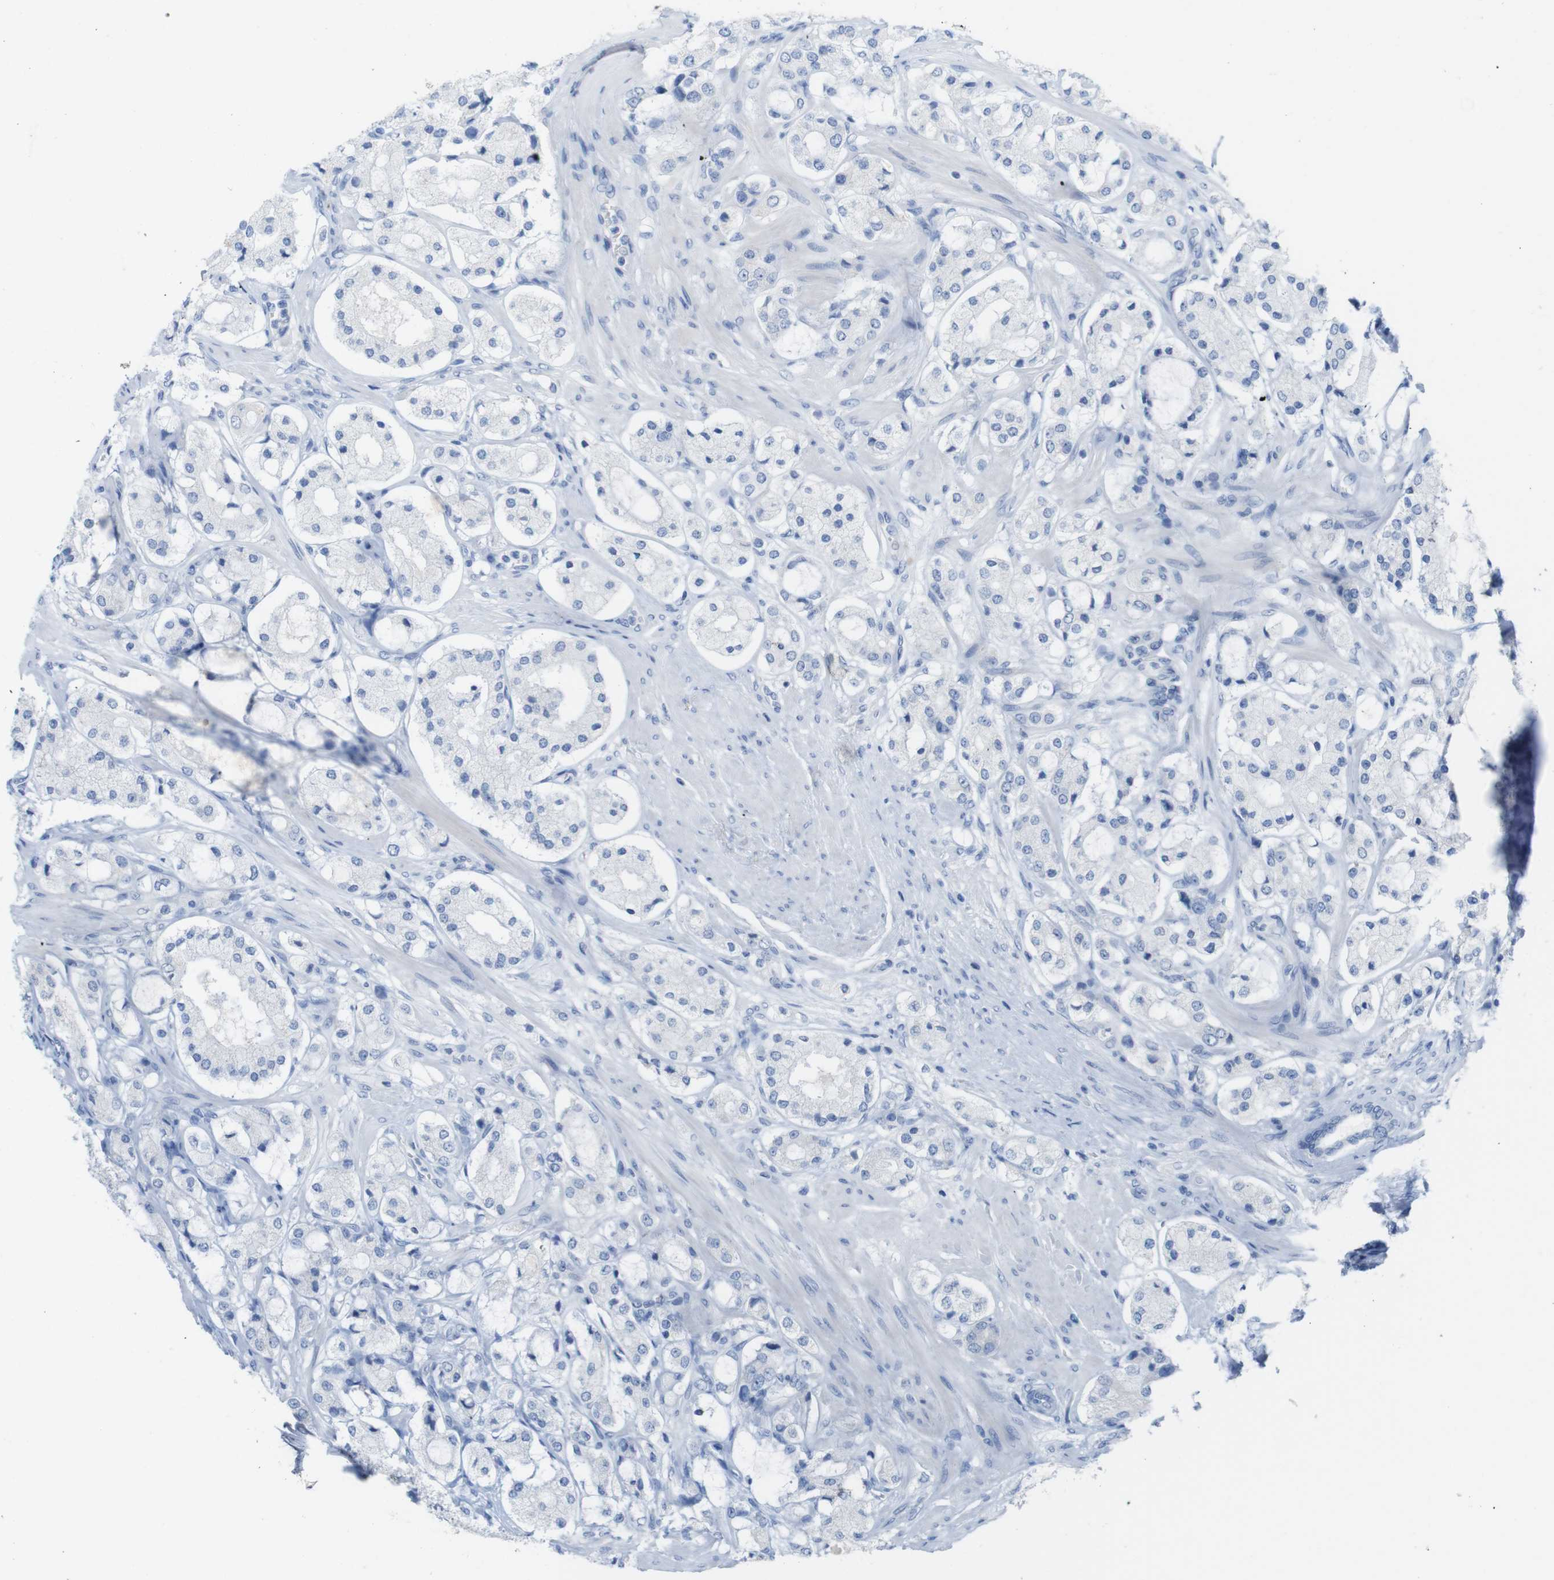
{"staining": {"intensity": "negative", "quantity": "none", "location": "none"}, "tissue": "prostate cancer", "cell_type": "Tumor cells", "image_type": "cancer", "snomed": [{"axis": "morphology", "description": "Adenocarcinoma, High grade"}, {"axis": "topography", "description": "Prostate"}], "caption": "DAB (3,3'-diaminobenzidine) immunohistochemical staining of human prostate cancer (high-grade adenocarcinoma) exhibits no significant expression in tumor cells. Nuclei are stained in blue.", "gene": "LAG3", "patient": {"sex": "male", "age": 65}}